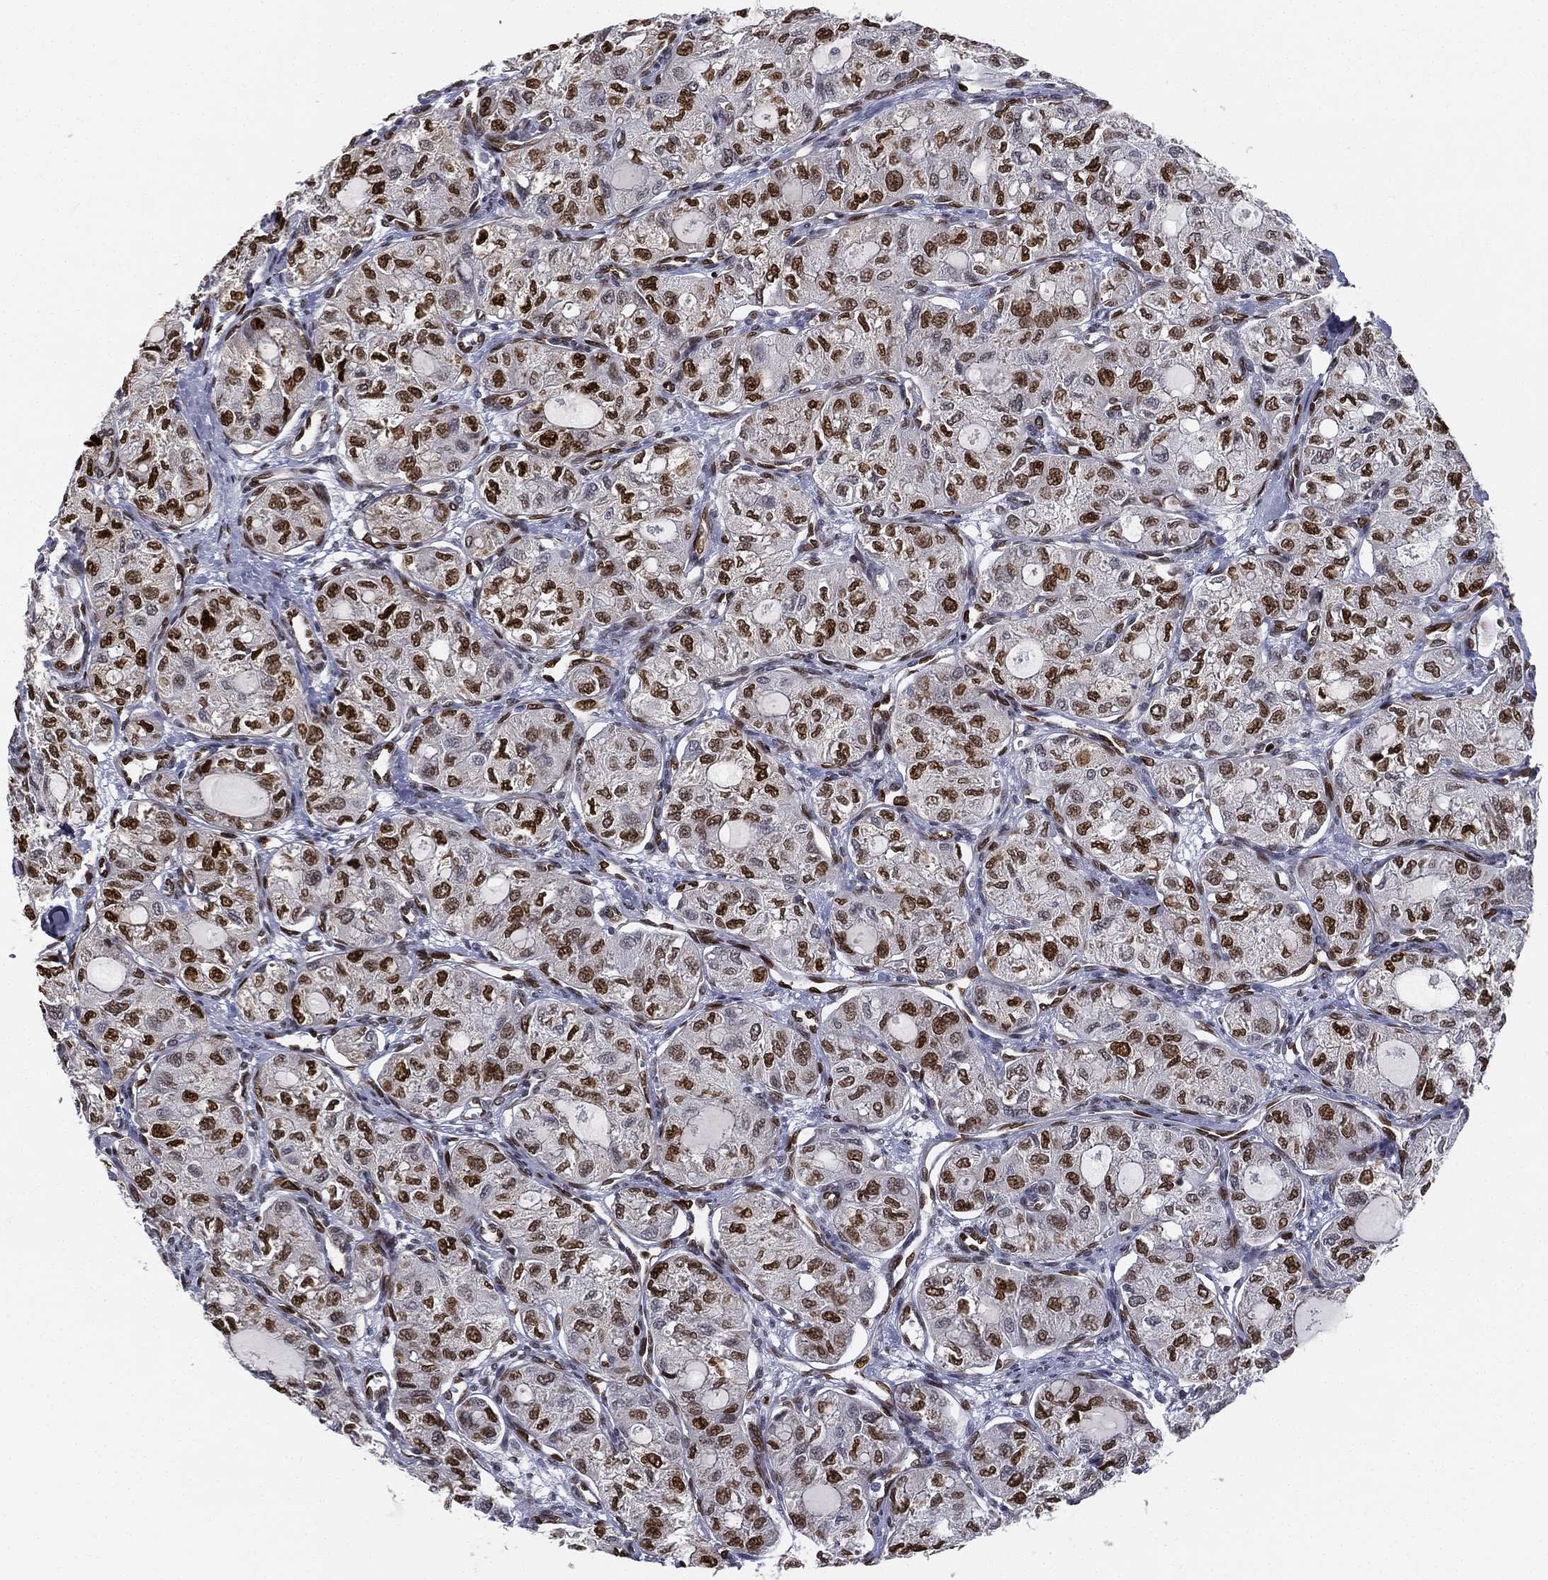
{"staining": {"intensity": "strong", "quantity": "25%-75%", "location": "nuclear"}, "tissue": "thyroid cancer", "cell_type": "Tumor cells", "image_type": "cancer", "snomed": [{"axis": "morphology", "description": "Follicular adenoma carcinoma, NOS"}, {"axis": "topography", "description": "Thyroid gland"}], "caption": "An image showing strong nuclear staining in about 25%-75% of tumor cells in thyroid cancer, as visualized by brown immunohistochemical staining.", "gene": "LMNB1", "patient": {"sex": "male", "age": 75}}